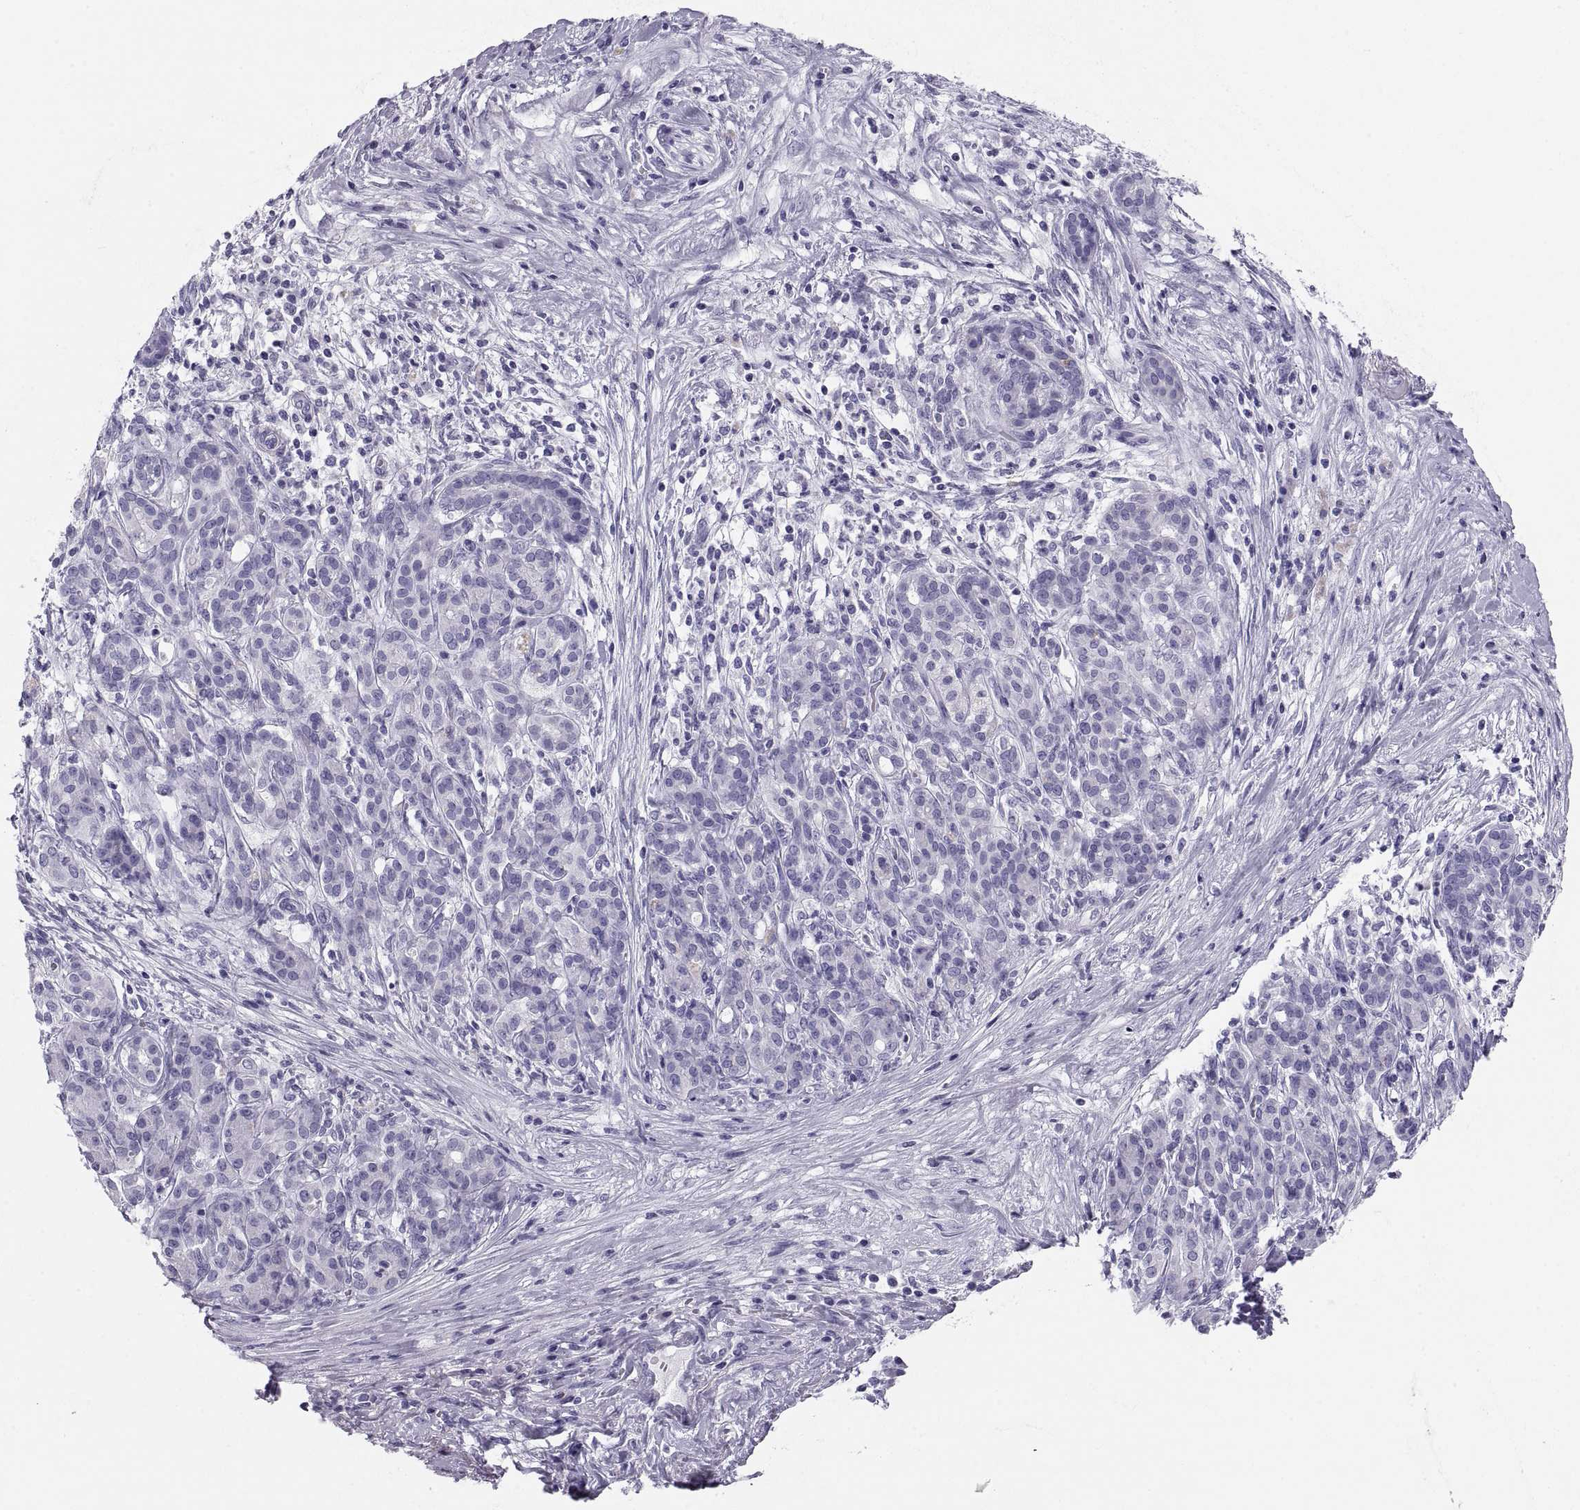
{"staining": {"intensity": "negative", "quantity": "none", "location": "none"}, "tissue": "pancreatic cancer", "cell_type": "Tumor cells", "image_type": "cancer", "snomed": [{"axis": "morphology", "description": "Adenocarcinoma, NOS"}, {"axis": "topography", "description": "Pancreas"}], "caption": "The micrograph displays no staining of tumor cells in pancreatic adenocarcinoma.", "gene": "PAX2", "patient": {"sex": "male", "age": 44}}